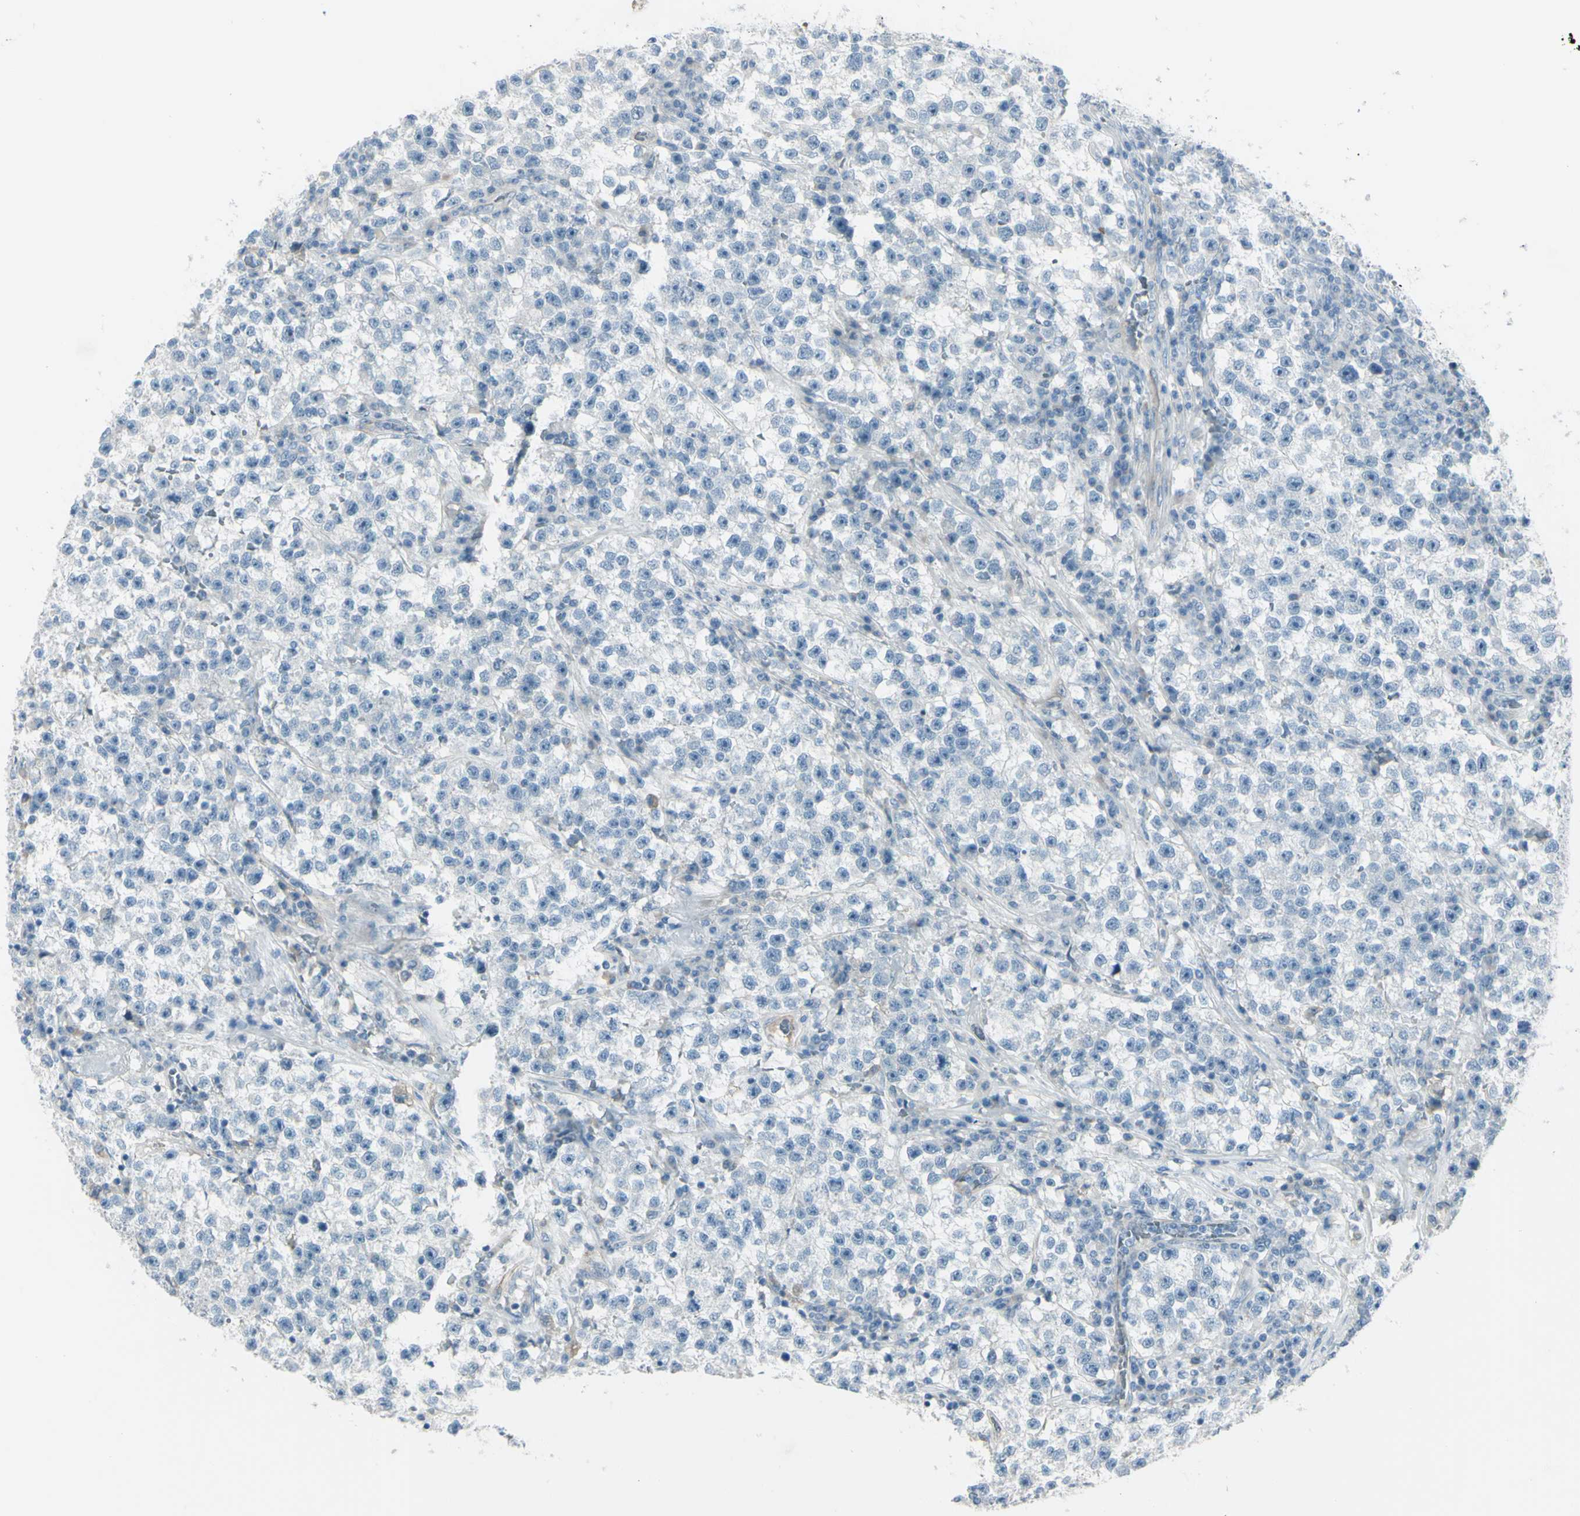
{"staining": {"intensity": "negative", "quantity": "none", "location": "none"}, "tissue": "testis cancer", "cell_type": "Tumor cells", "image_type": "cancer", "snomed": [{"axis": "morphology", "description": "Seminoma, NOS"}, {"axis": "topography", "description": "Testis"}], "caption": "There is no significant staining in tumor cells of testis cancer. The staining was performed using DAB (3,3'-diaminobenzidine) to visualize the protein expression in brown, while the nuclei were stained in blue with hematoxylin (Magnification: 20x).", "gene": "GPR34", "patient": {"sex": "male", "age": 22}}